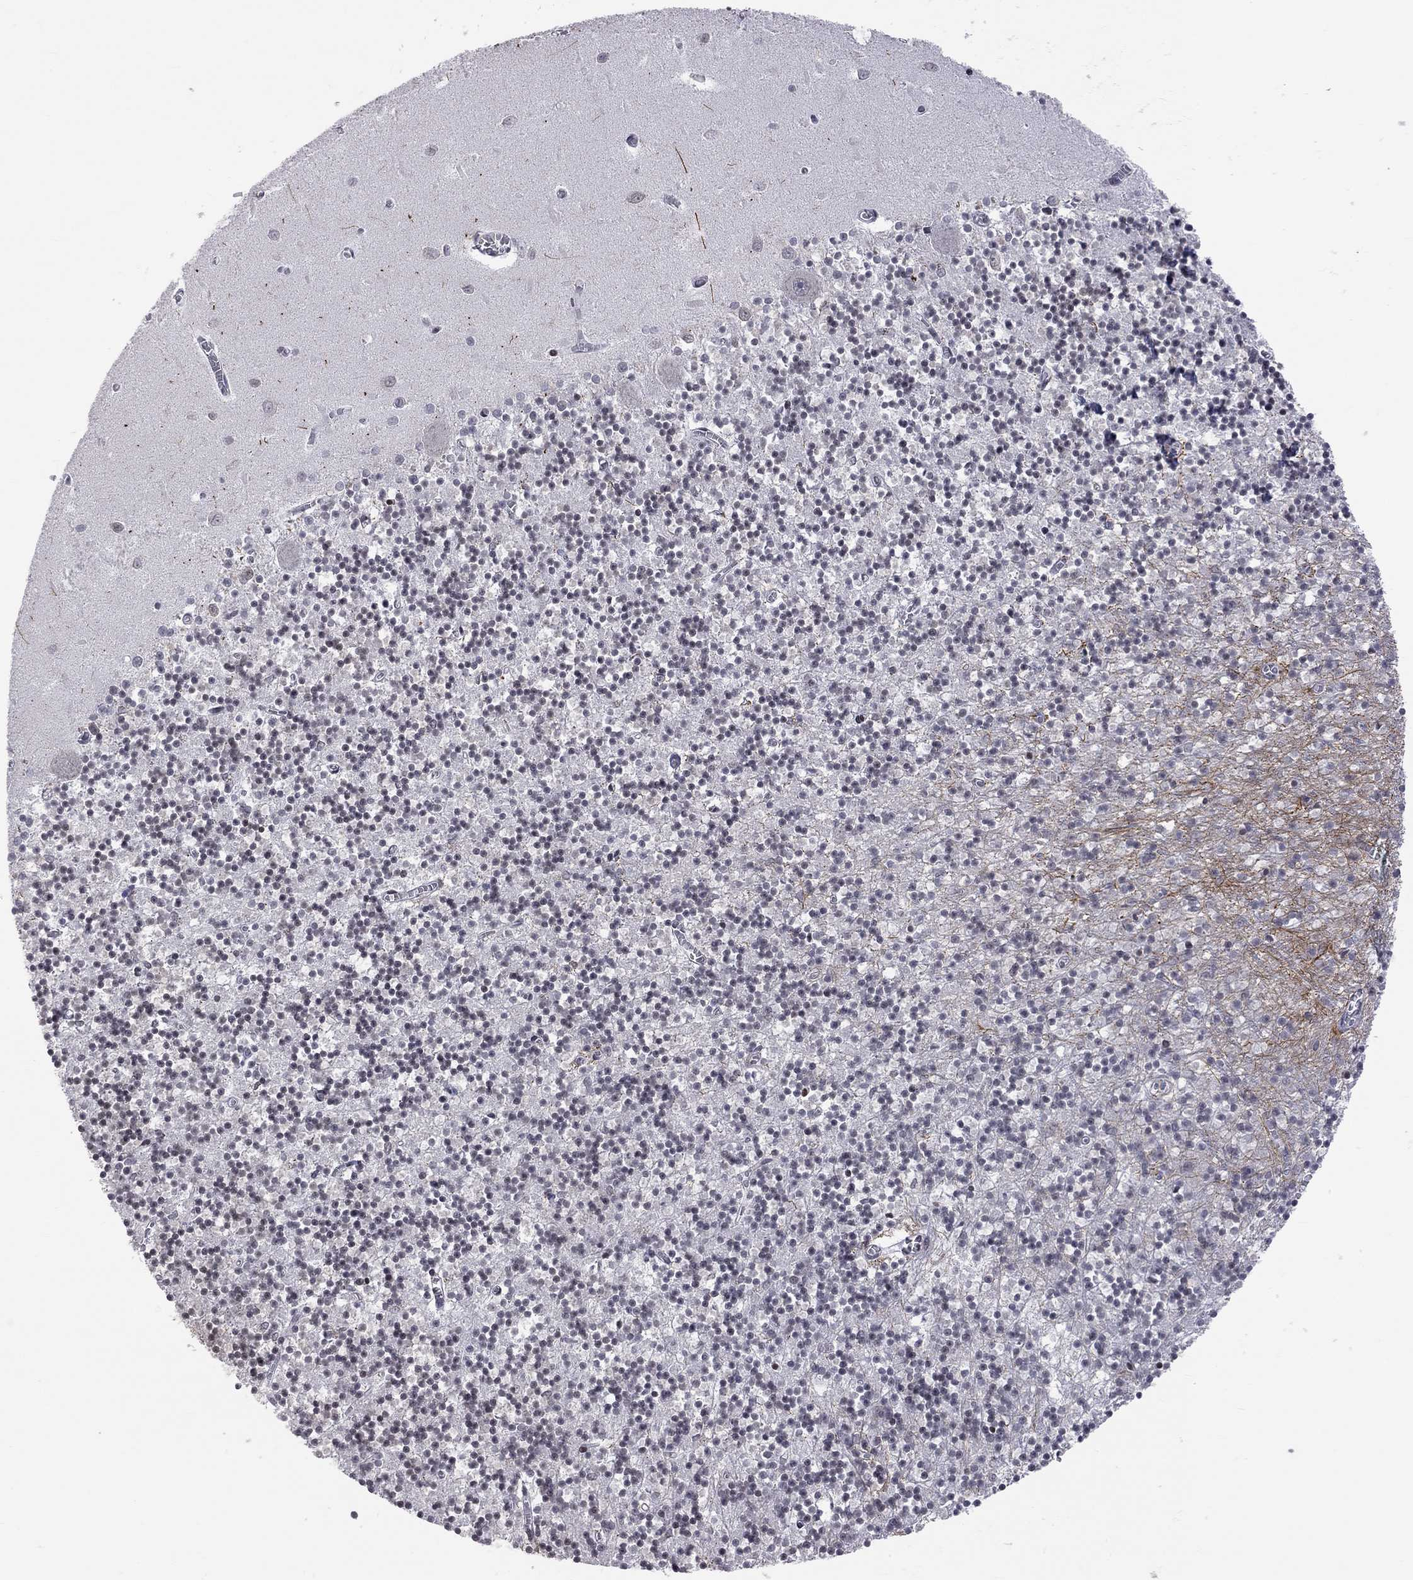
{"staining": {"intensity": "negative", "quantity": "none", "location": "none"}, "tissue": "cerebellum", "cell_type": "Cells in granular layer", "image_type": "normal", "snomed": [{"axis": "morphology", "description": "Normal tissue, NOS"}, {"axis": "topography", "description": "Cerebellum"}], "caption": "Protein analysis of benign cerebellum demonstrates no significant positivity in cells in granular layer. The staining was performed using DAB (3,3'-diaminobenzidine) to visualize the protein expression in brown, while the nuclei were stained in blue with hematoxylin (Magnification: 20x).", "gene": "MTNR1B", "patient": {"sex": "female", "age": 64}}